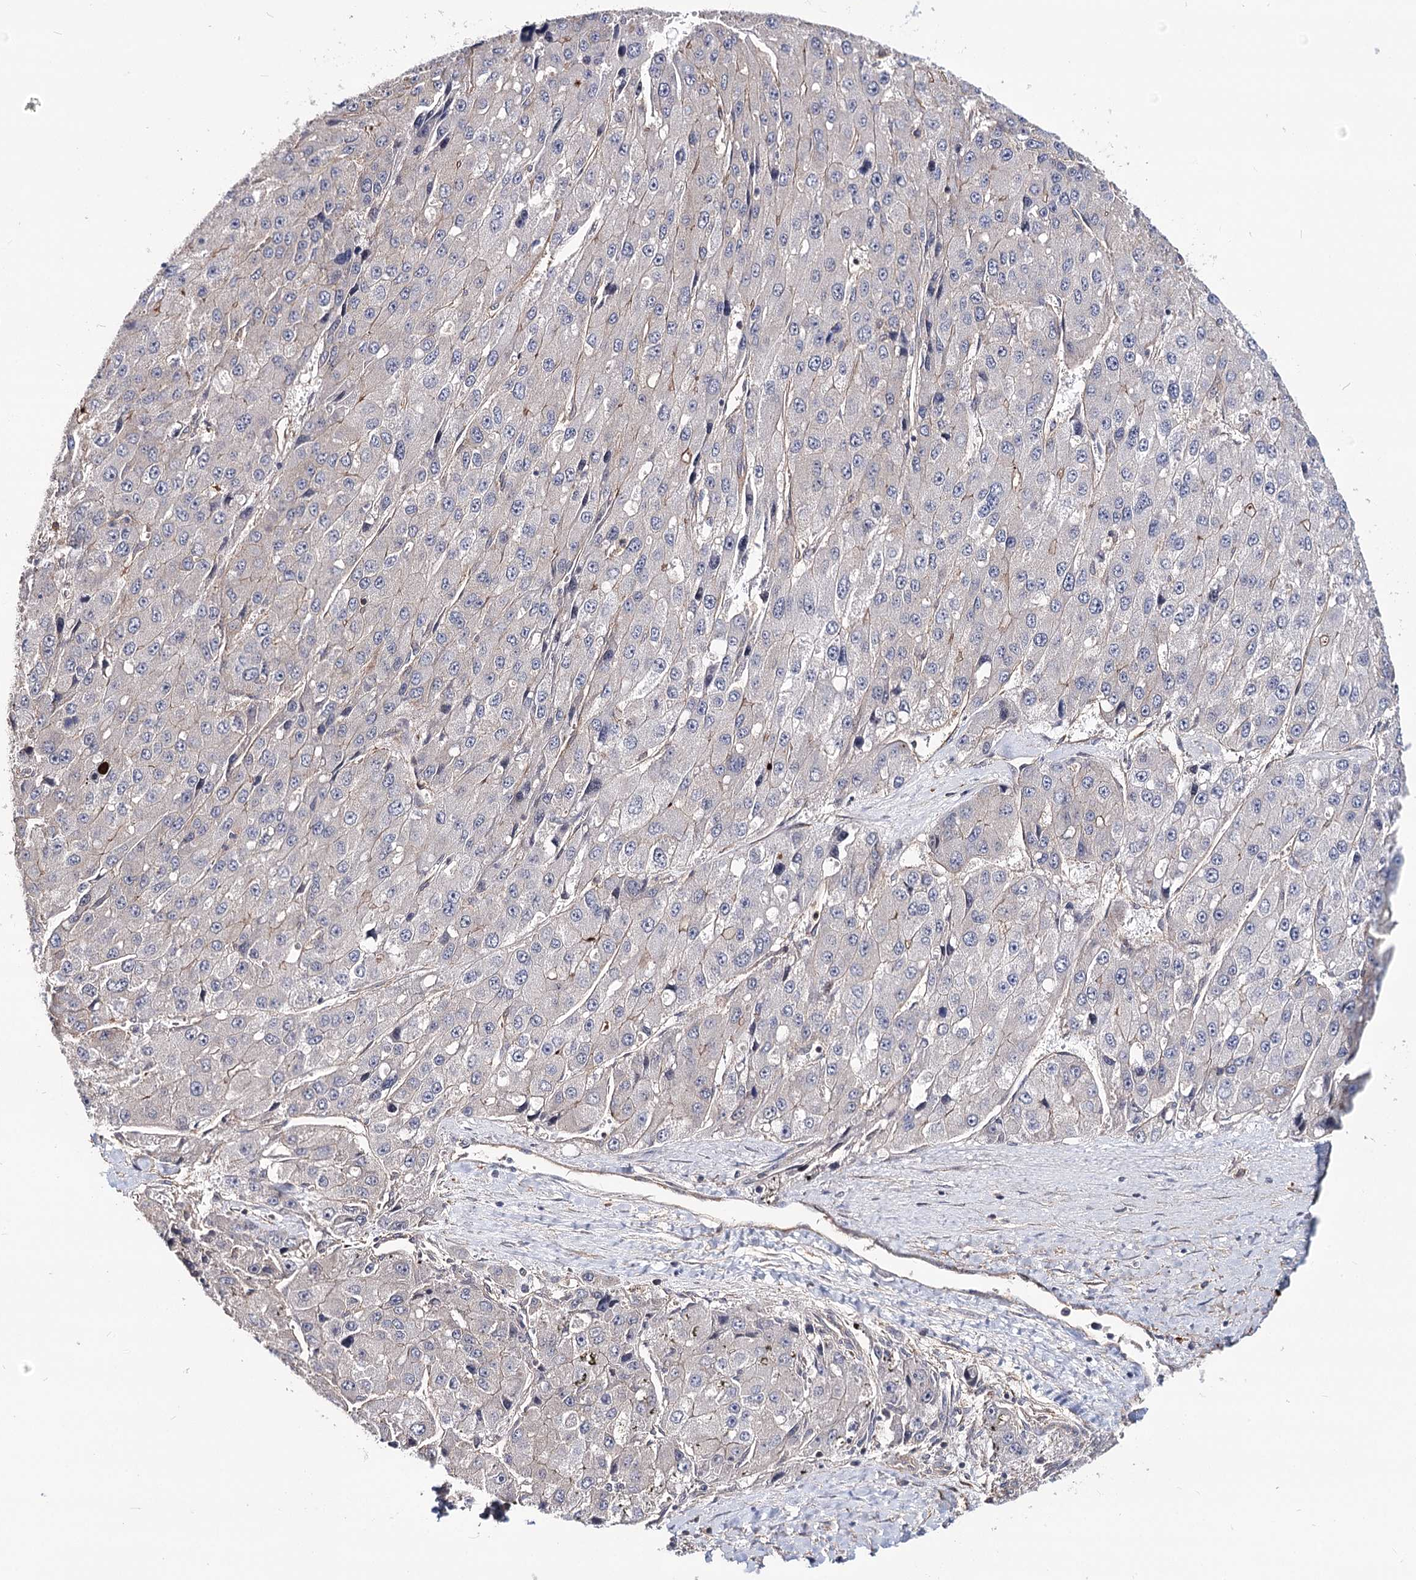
{"staining": {"intensity": "negative", "quantity": "none", "location": "none"}, "tissue": "liver cancer", "cell_type": "Tumor cells", "image_type": "cancer", "snomed": [{"axis": "morphology", "description": "Carcinoma, Hepatocellular, NOS"}, {"axis": "topography", "description": "Liver"}], "caption": "Immunohistochemical staining of liver hepatocellular carcinoma demonstrates no significant positivity in tumor cells.", "gene": "TMEM218", "patient": {"sex": "female", "age": 73}}